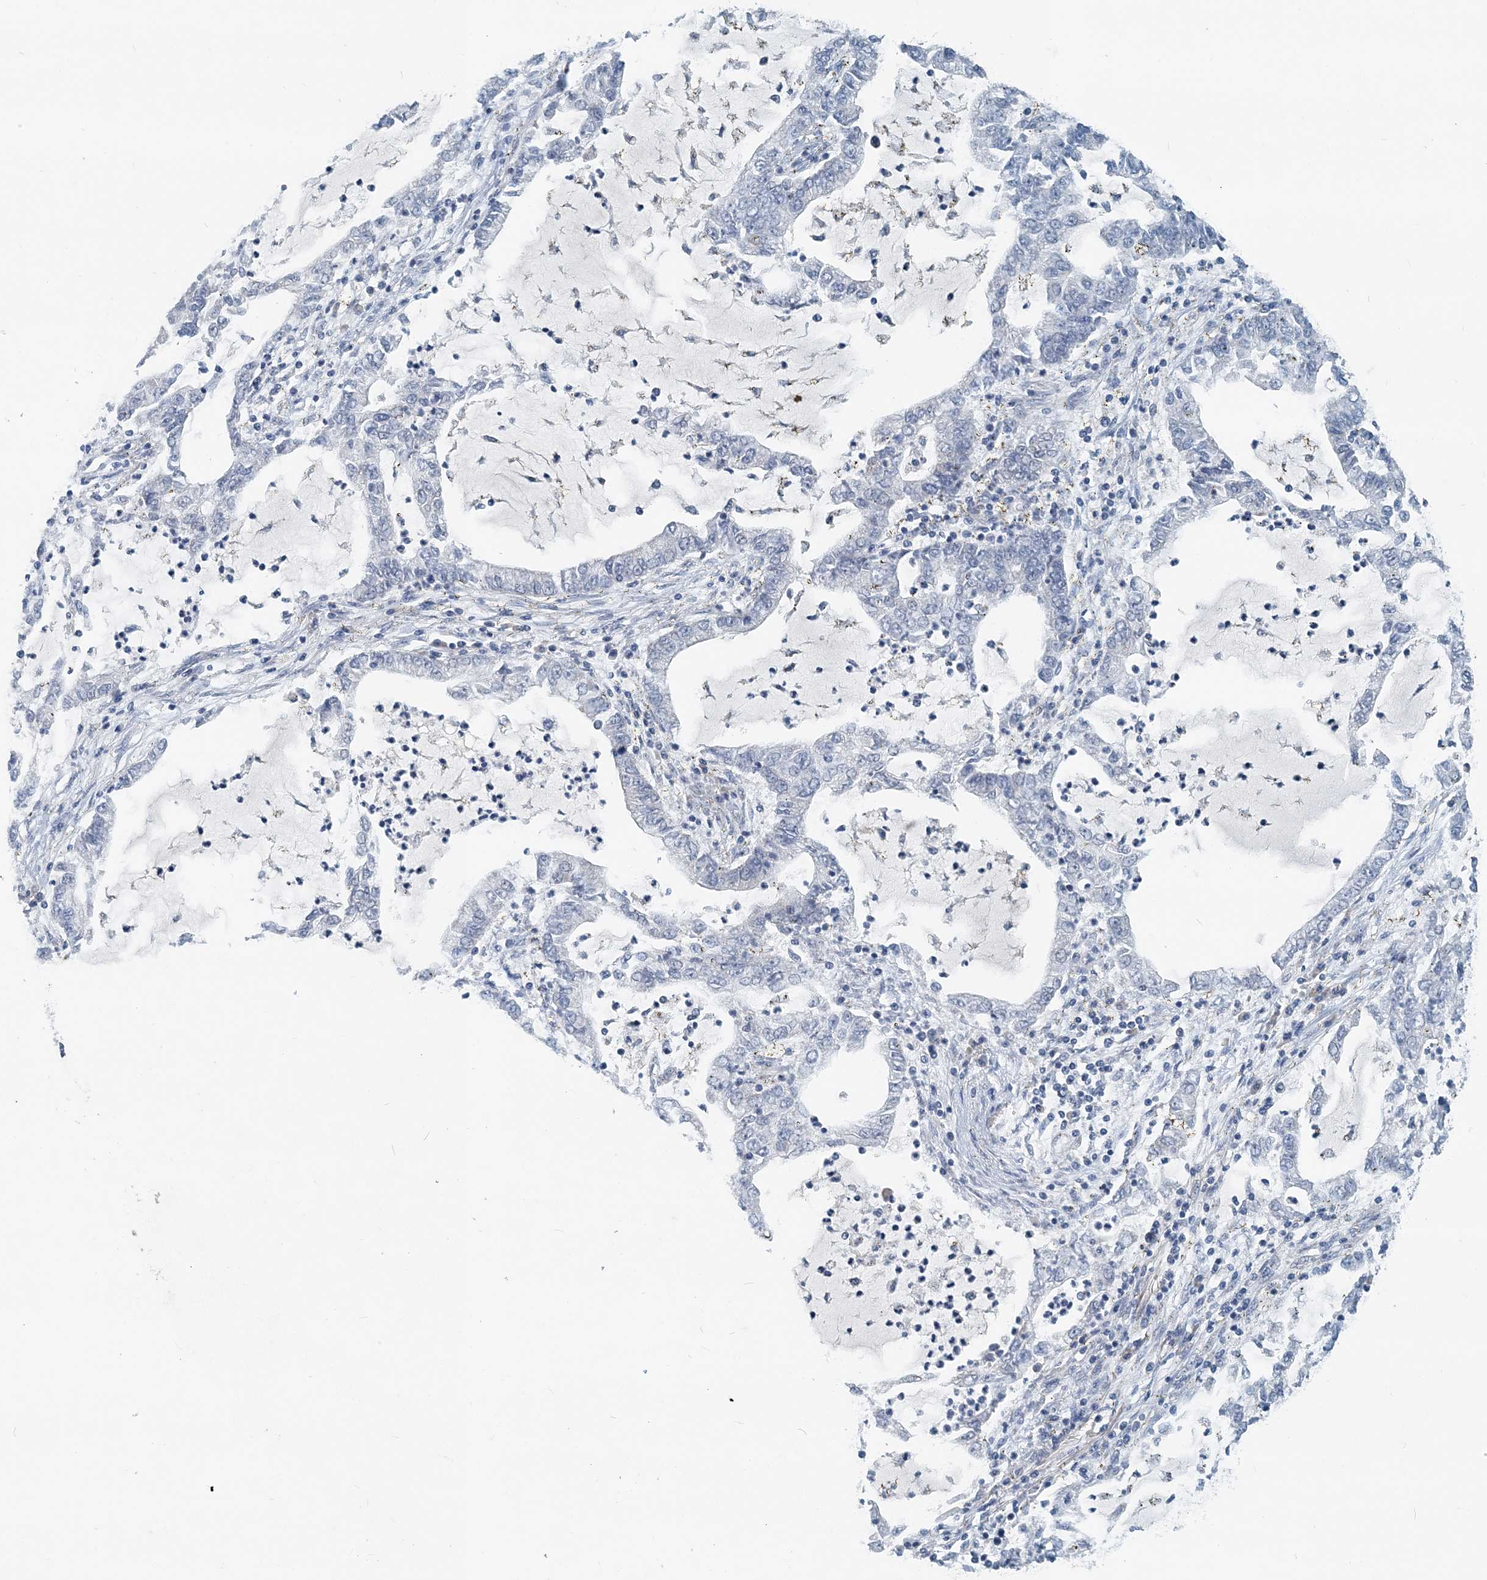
{"staining": {"intensity": "negative", "quantity": "none", "location": "none"}, "tissue": "lung cancer", "cell_type": "Tumor cells", "image_type": "cancer", "snomed": [{"axis": "morphology", "description": "Adenocarcinoma, NOS"}, {"axis": "topography", "description": "Lung"}], "caption": "The histopathology image displays no significant expression in tumor cells of lung adenocarcinoma.", "gene": "EEF1A2", "patient": {"sex": "female", "age": 51}}